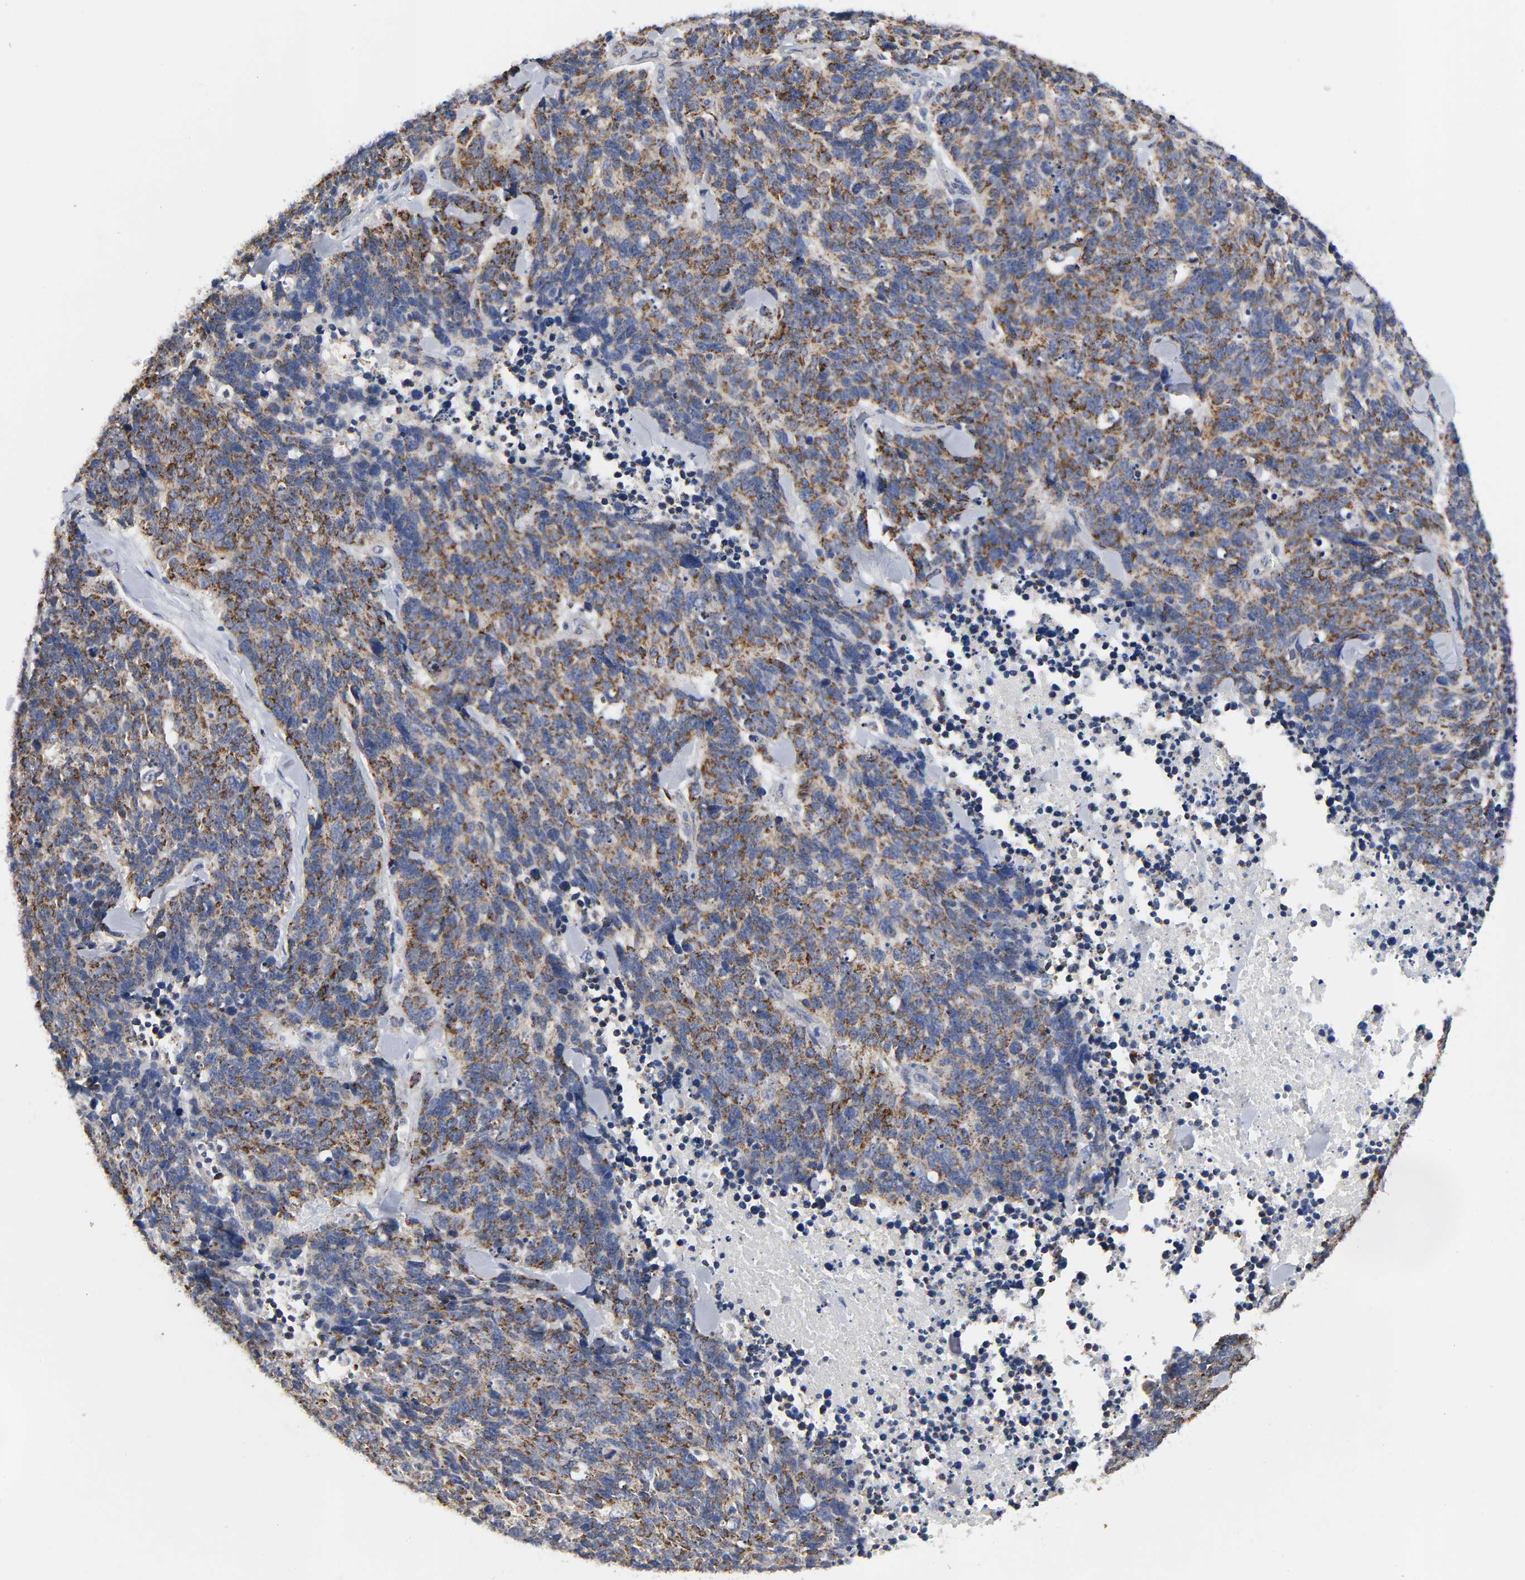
{"staining": {"intensity": "strong", "quantity": ">75%", "location": "cytoplasmic/membranous"}, "tissue": "lung cancer", "cell_type": "Tumor cells", "image_type": "cancer", "snomed": [{"axis": "morphology", "description": "Neoplasm, malignant, NOS"}, {"axis": "topography", "description": "Lung"}], "caption": "This is a photomicrograph of IHC staining of lung cancer, which shows strong staining in the cytoplasmic/membranous of tumor cells.", "gene": "AOPEP", "patient": {"sex": "female", "age": 58}}